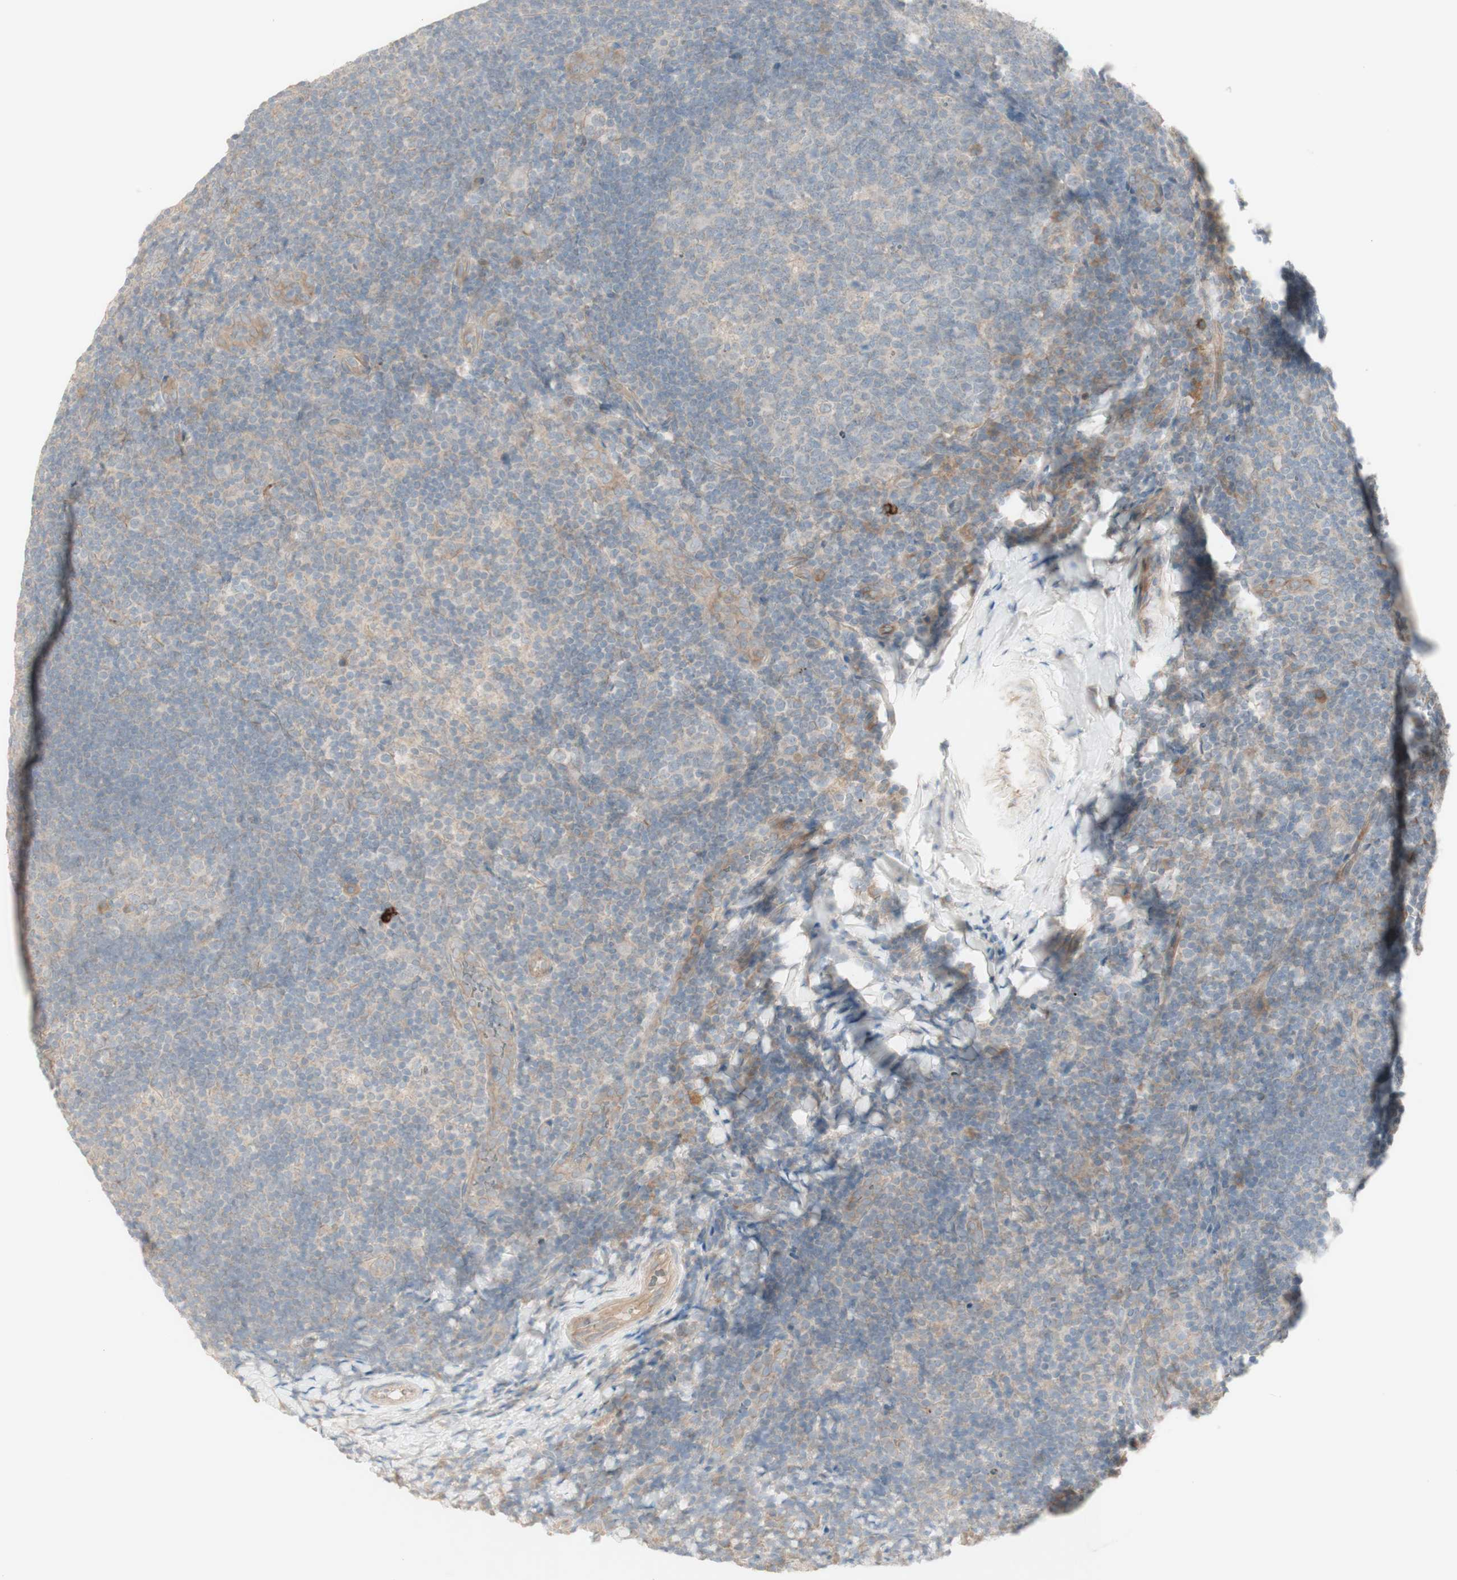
{"staining": {"intensity": "weak", "quantity": "25%-75%", "location": "cytoplasmic/membranous"}, "tissue": "tonsil", "cell_type": "Germinal center cells", "image_type": "normal", "snomed": [{"axis": "morphology", "description": "Normal tissue, NOS"}, {"axis": "topography", "description": "Tonsil"}], "caption": "The photomicrograph shows staining of normal tonsil, revealing weak cytoplasmic/membranous protein staining (brown color) within germinal center cells.", "gene": "PTGER4", "patient": {"sex": "male", "age": 37}}